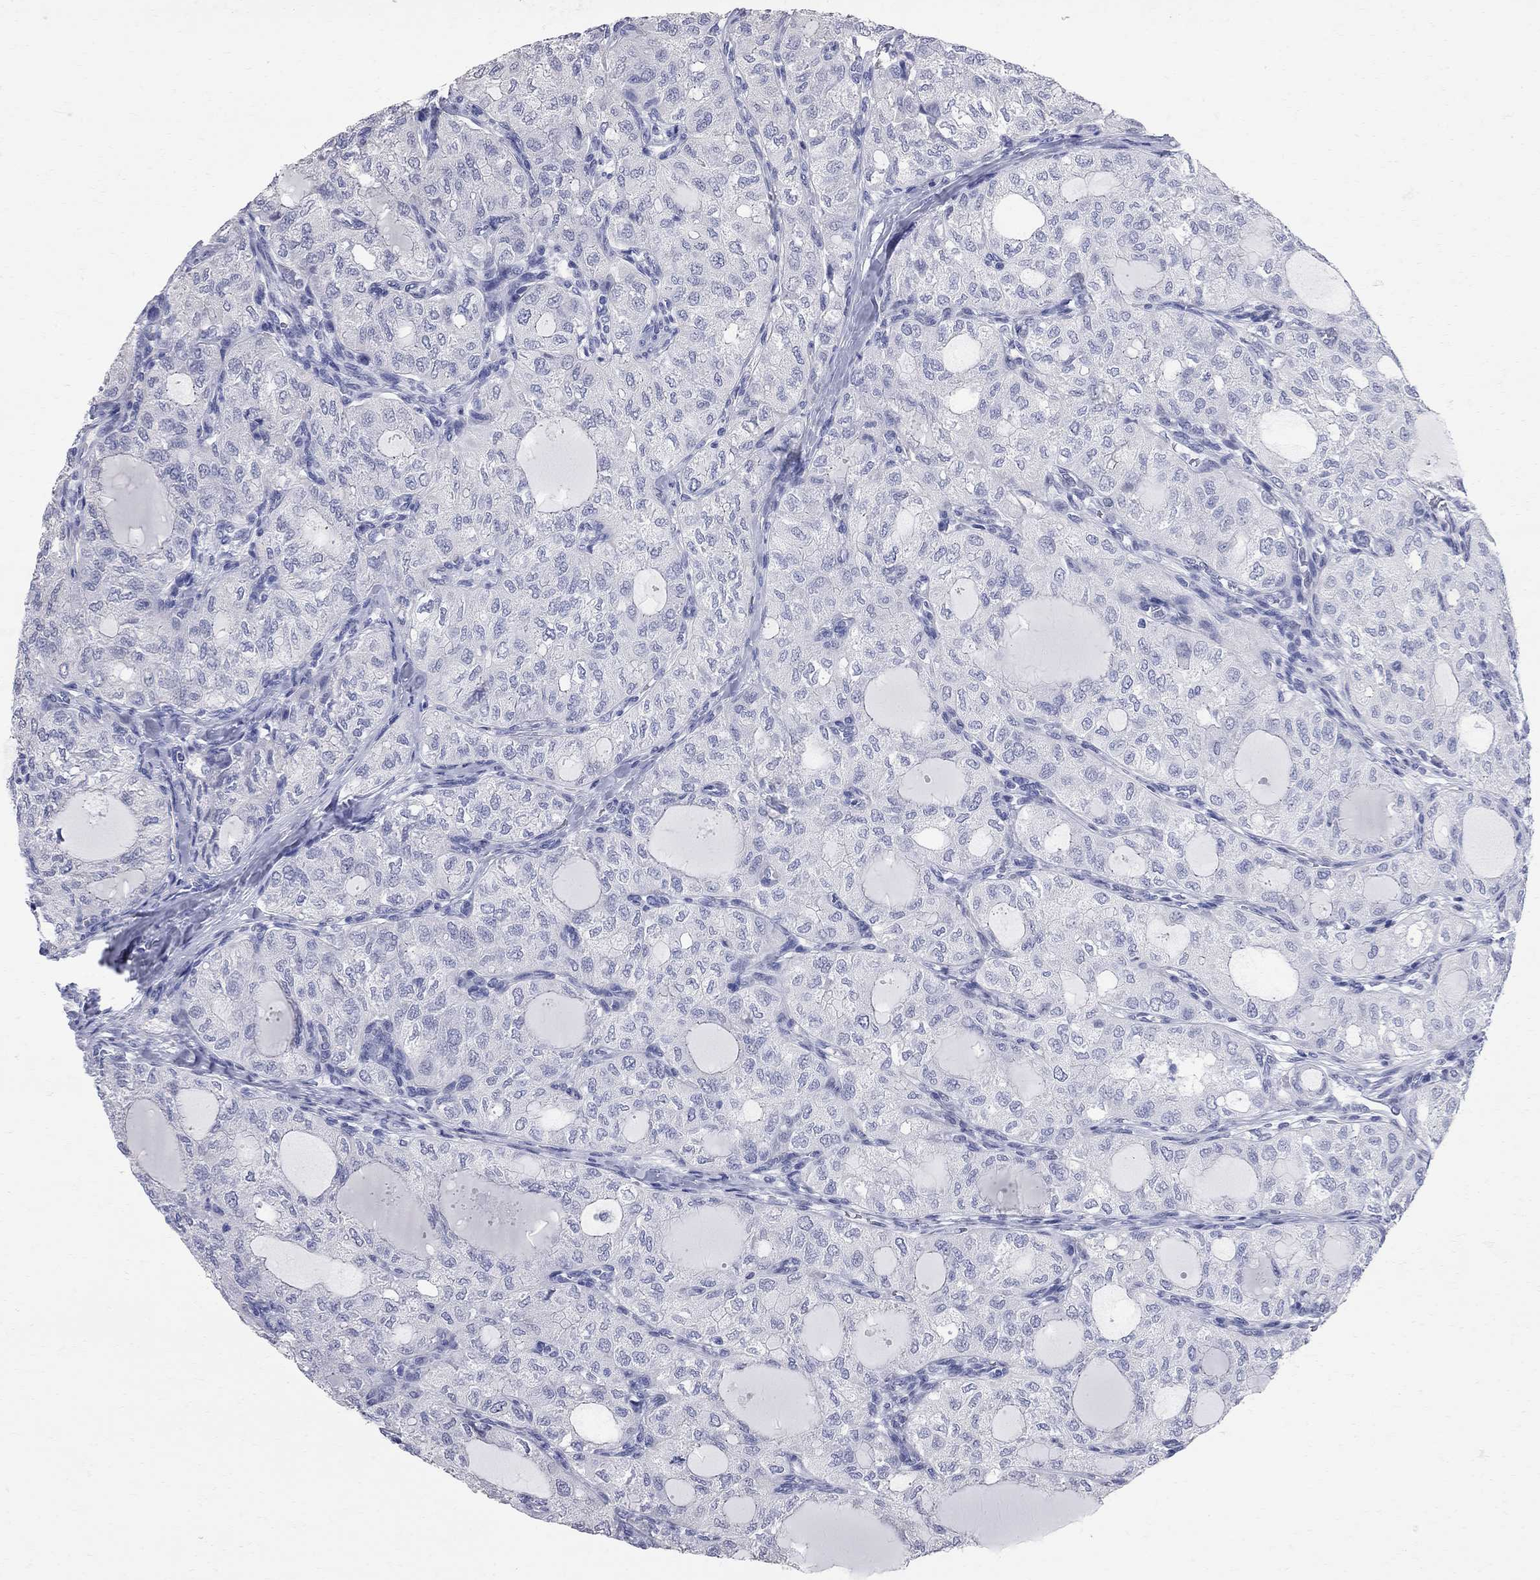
{"staining": {"intensity": "negative", "quantity": "none", "location": "none"}, "tissue": "thyroid cancer", "cell_type": "Tumor cells", "image_type": "cancer", "snomed": [{"axis": "morphology", "description": "Follicular adenoma carcinoma, NOS"}, {"axis": "topography", "description": "Thyroid gland"}], "caption": "The immunohistochemistry (IHC) micrograph has no significant expression in tumor cells of follicular adenoma carcinoma (thyroid) tissue.", "gene": "BPIFB1", "patient": {"sex": "male", "age": 75}}